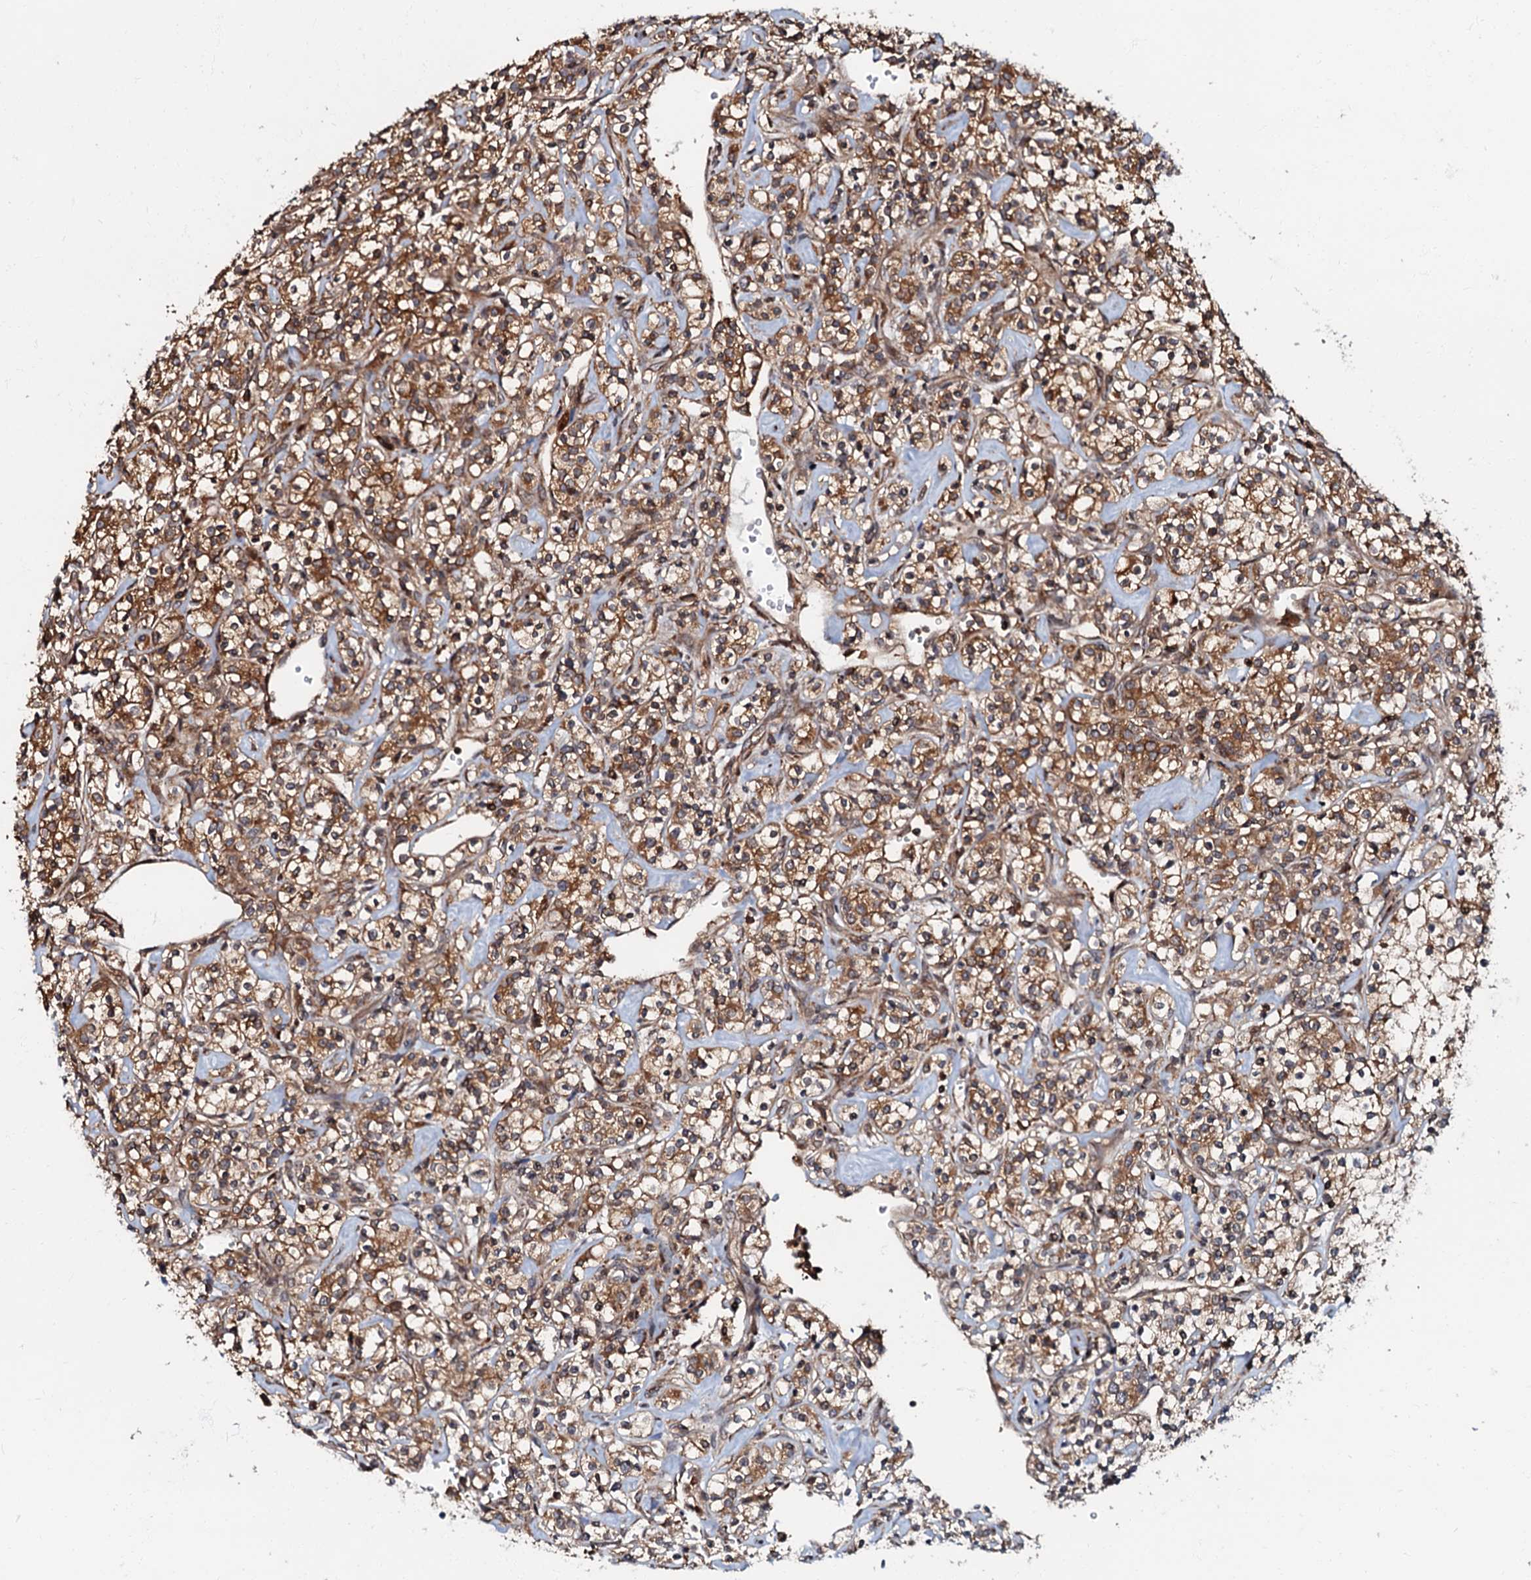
{"staining": {"intensity": "moderate", "quantity": ">75%", "location": "cytoplasmic/membranous"}, "tissue": "renal cancer", "cell_type": "Tumor cells", "image_type": "cancer", "snomed": [{"axis": "morphology", "description": "Adenocarcinoma, NOS"}, {"axis": "topography", "description": "Kidney"}], "caption": "Immunohistochemistry micrograph of neoplastic tissue: human renal cancer (adenocarcinoma) stained using immunohistochemistry shows medium levels of moderate protein expression localized specifically in the cytoplasmic/membranous of tumor cells, appearing as a cytoplasmic/membranous brown color.", "gene": "OSBP", "patient": {"sex": "male", "age": 77}}